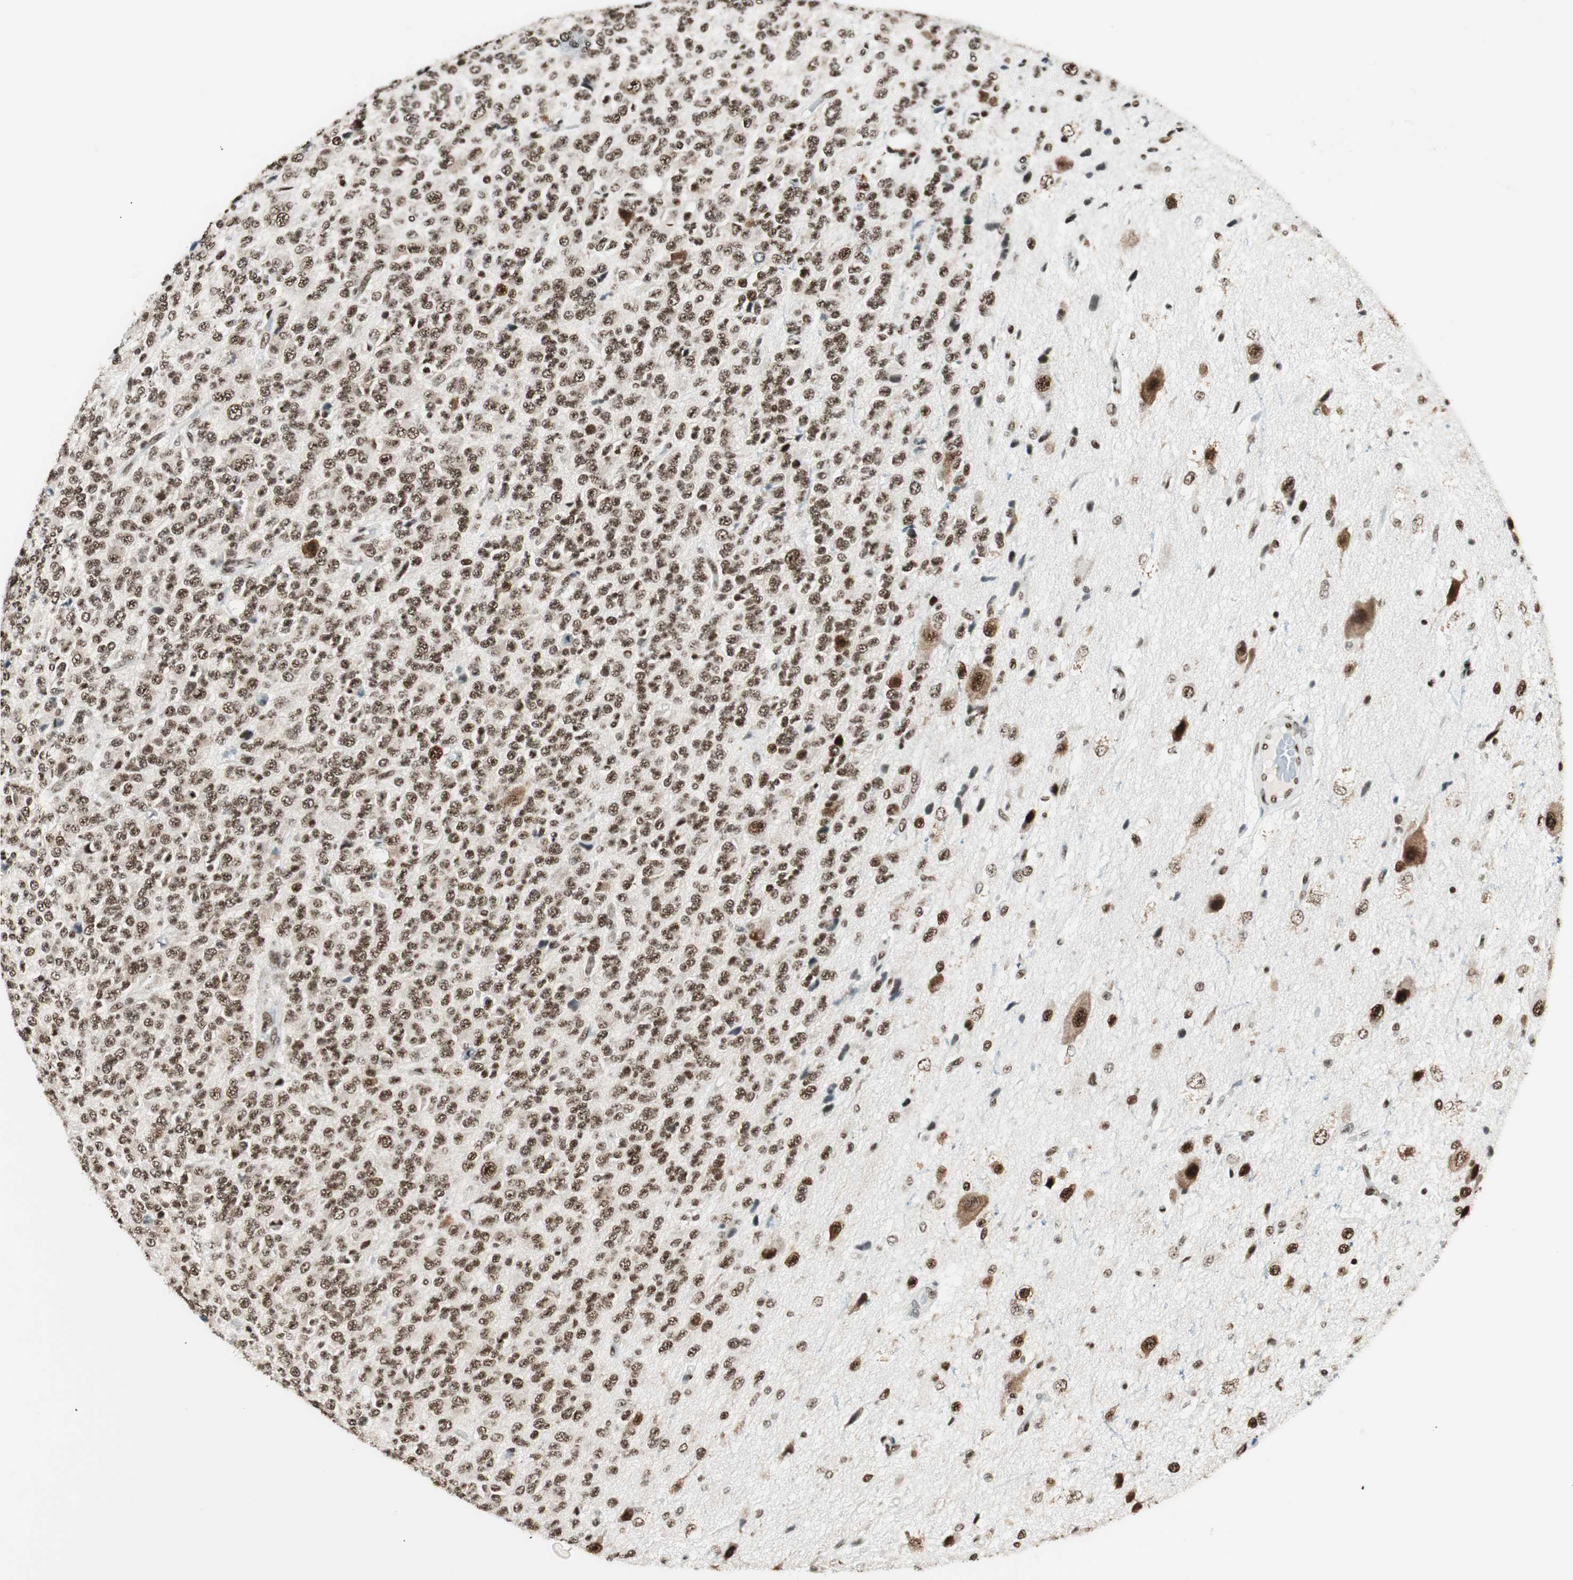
{"staining": {"intensity": "strong", "quantity": ">75%", "location": "nuclear"}, "tissue": "glioma", "cell_type": "Tumor cells", "image_type": "cancer", "snomed": [{"axis": "morphology", "description": "Glioma, malignant, High grade"}, {"axis": "topography", "description": "pancreas cauda"}], "caption": "A micrograph showing strong nuclear staining in about >75% of tumor cells in malignant glioma (high-grade), as visualized by brown immunohistochemical staining.", "gene": "EWSR1", "patient": {"sex": "male", "age": 60}}